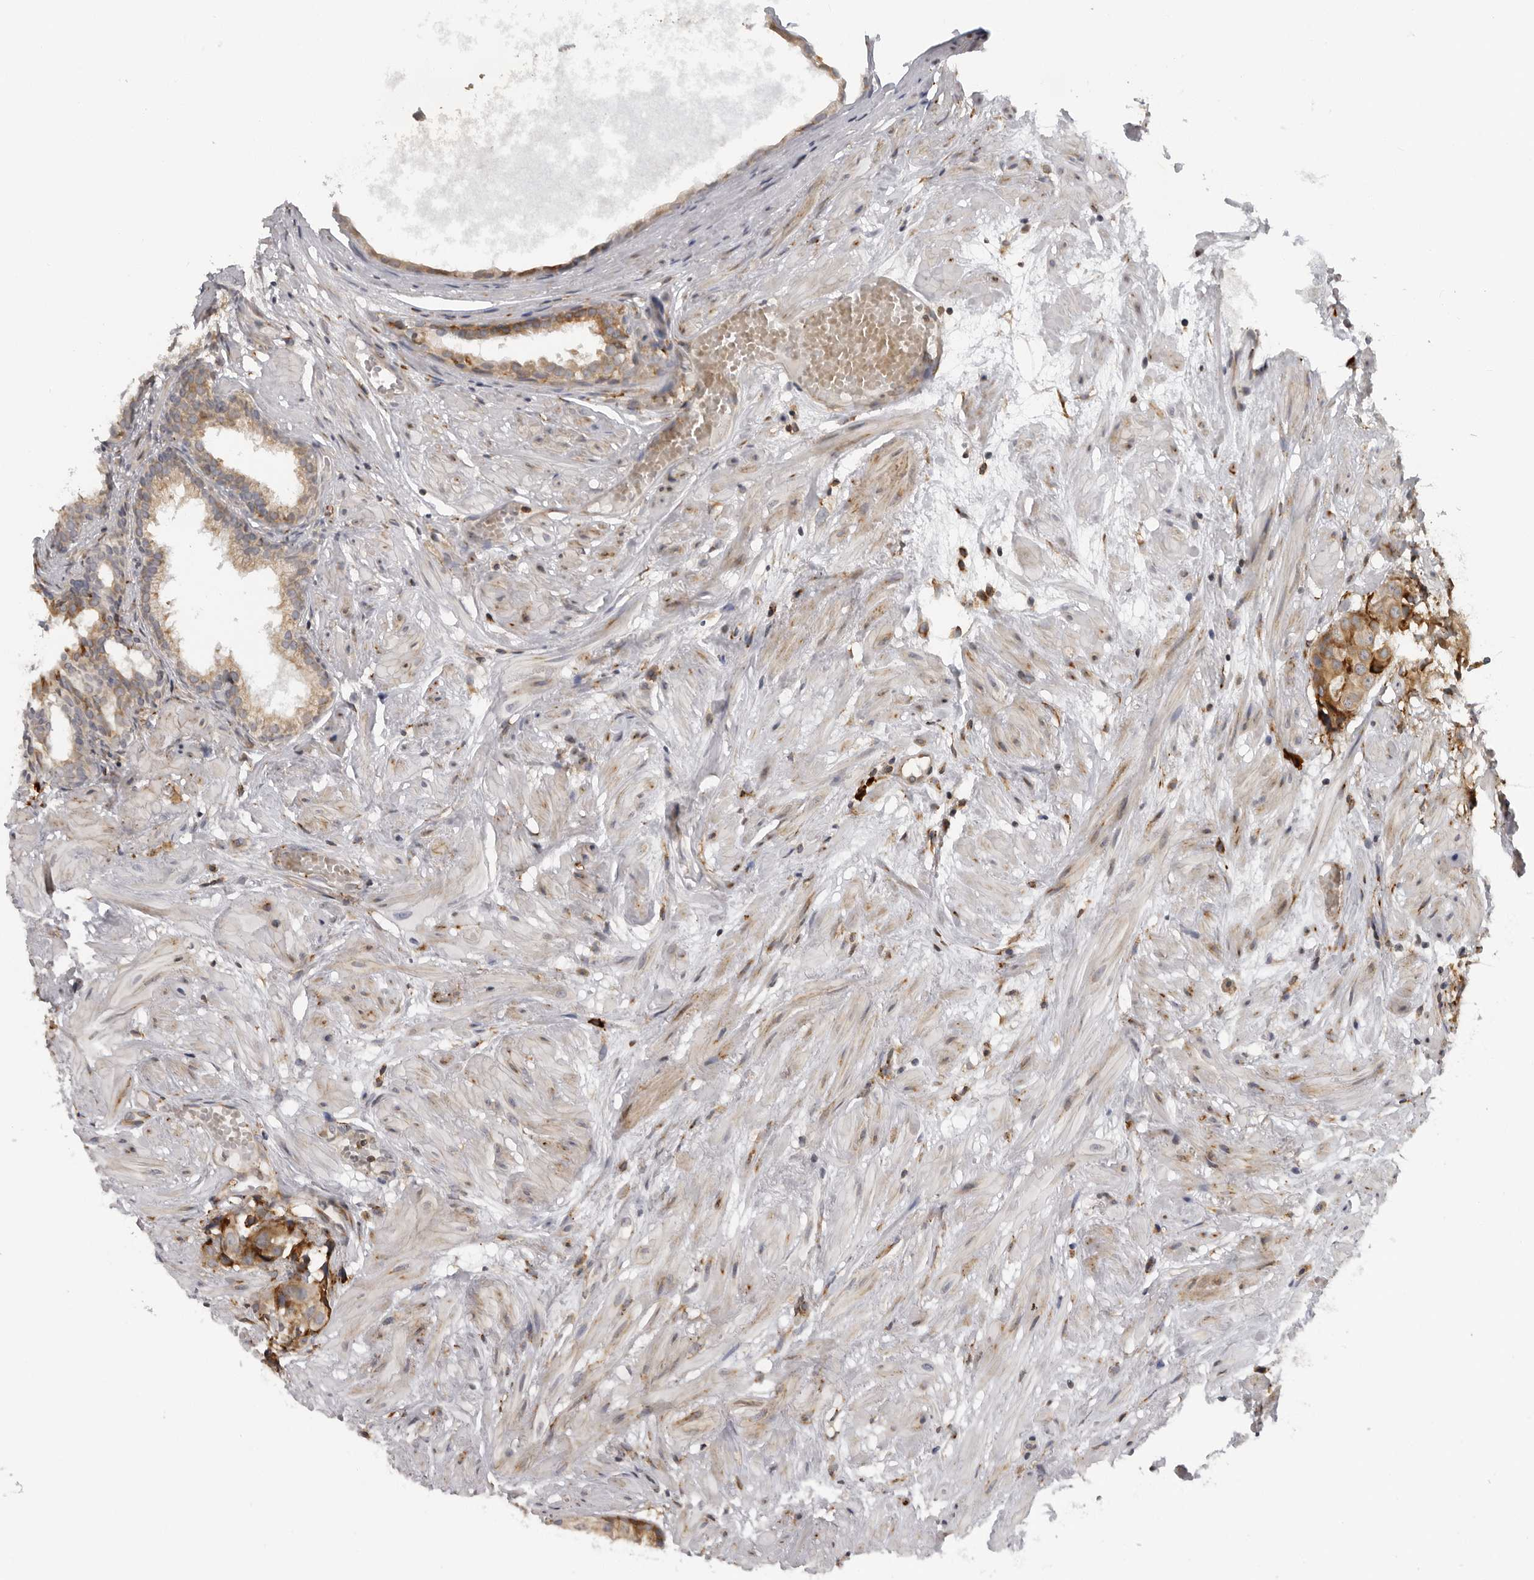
{"staining": {"intensity": "moderate", "quantity": ">75%", "location": "cytoplasmic/membranous"}, "tissue": "prostate cancer", "cell_type": "Tumor cells", "image_type": "cancer", "snomed": [{"axis": "morphology", "description": "Adenocarcinoma, Low grade"}, {"axis": "topography", "description": "Prostate"}], "caption": "Protein analysis of prostate adenocarcinoma (low-grade) tissue displays moderate cytoplasmic/membranous positivity in approximately >75% of tumor cells.", "gene": "ALPK2", "patient": {"sex": "male", "age": 88}}